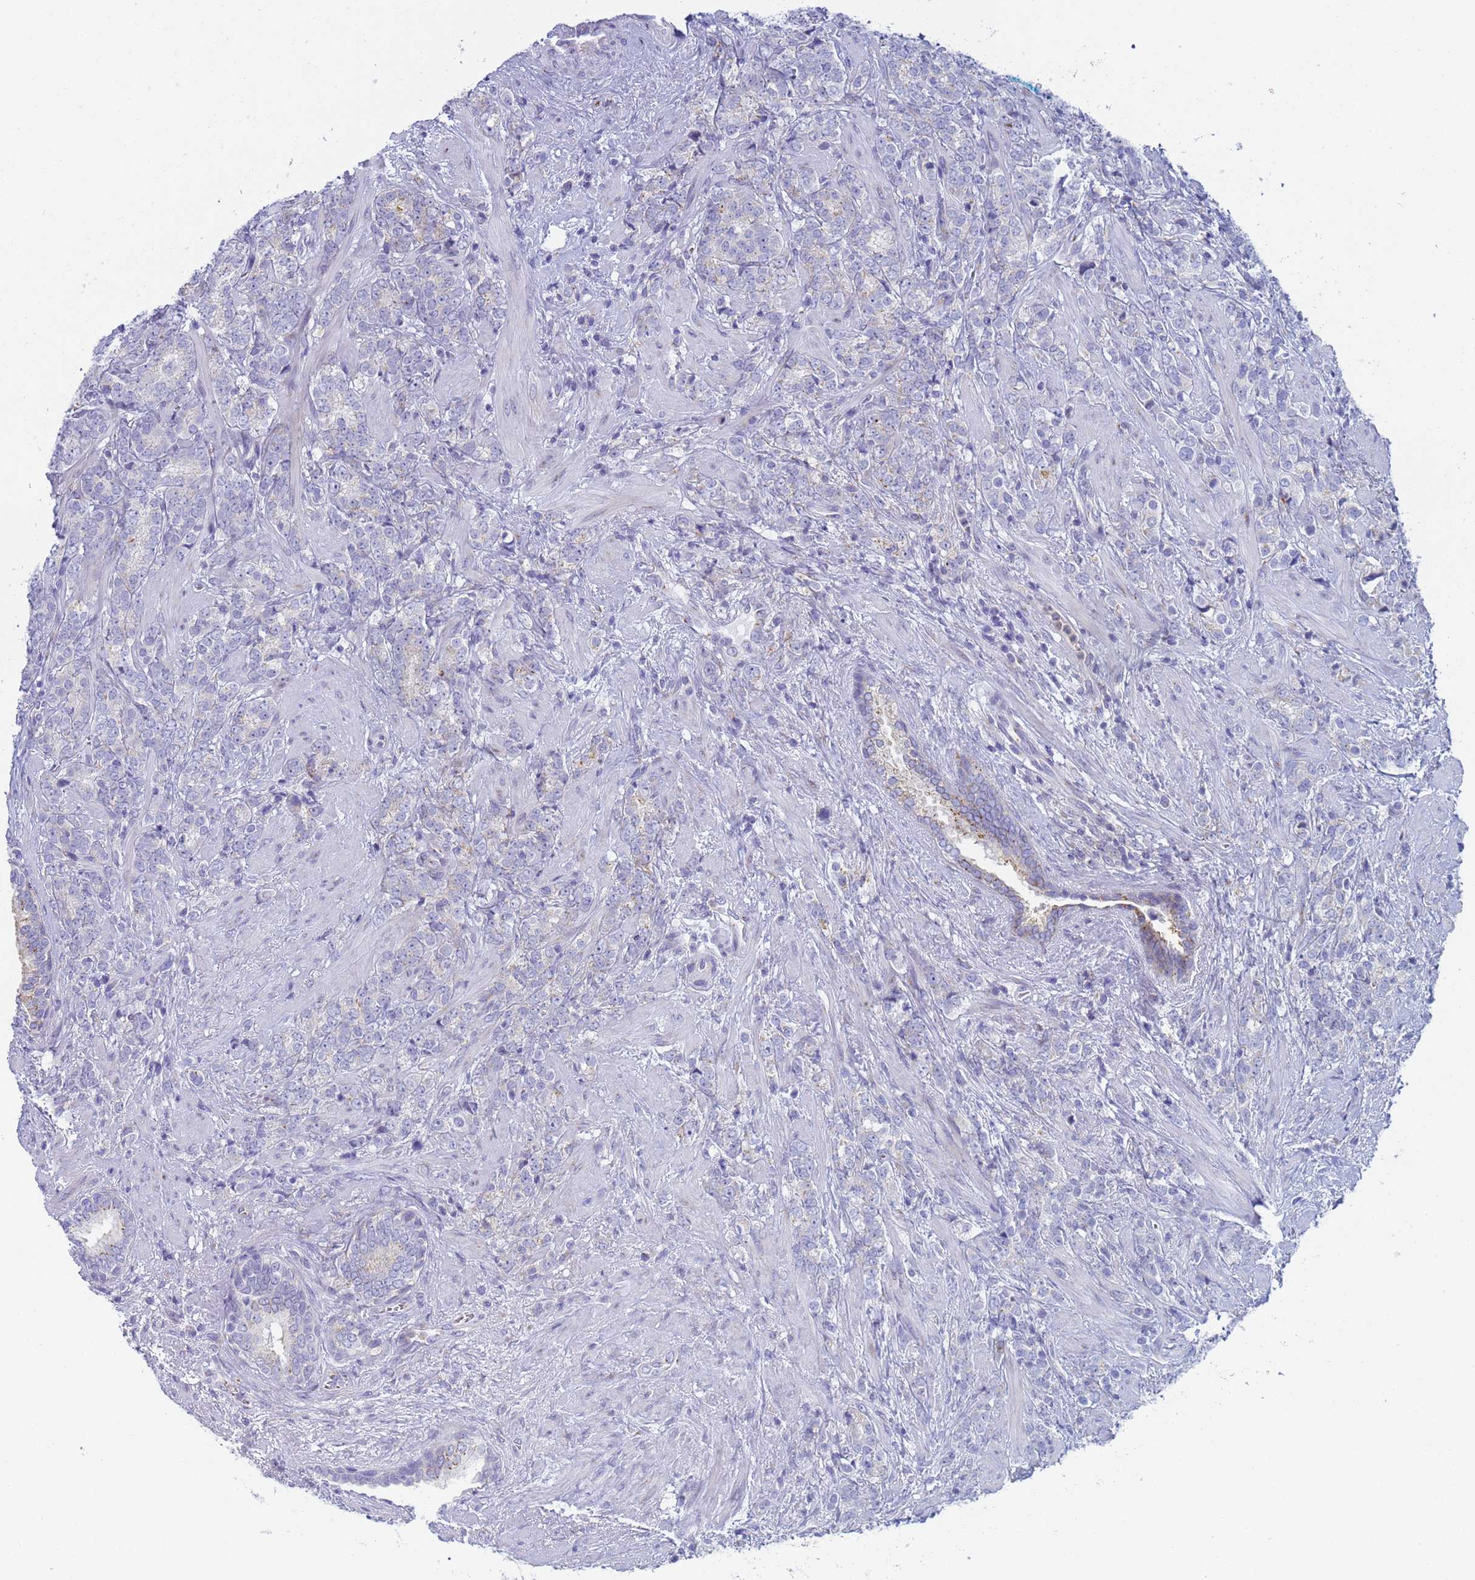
{"staining": {"intensity": "negative", "quantity": "none", "location": "none"}, "tissue": "prostate cancer", "cell_type": "Tumor cells", "image_type": "cancer", "snomed": [{"axis": "morphology", "description": "Adenocarcinoma, High grade"}, {"axis": "topography", "description": "Prostate"}], "caption": "The IHC photomicrograph has no significant expression in tumor cells of high-grade adenocarcinoma (prostate) tissue.", "gene": "CR1", "patient": {"sex": "male", "age": 64}}